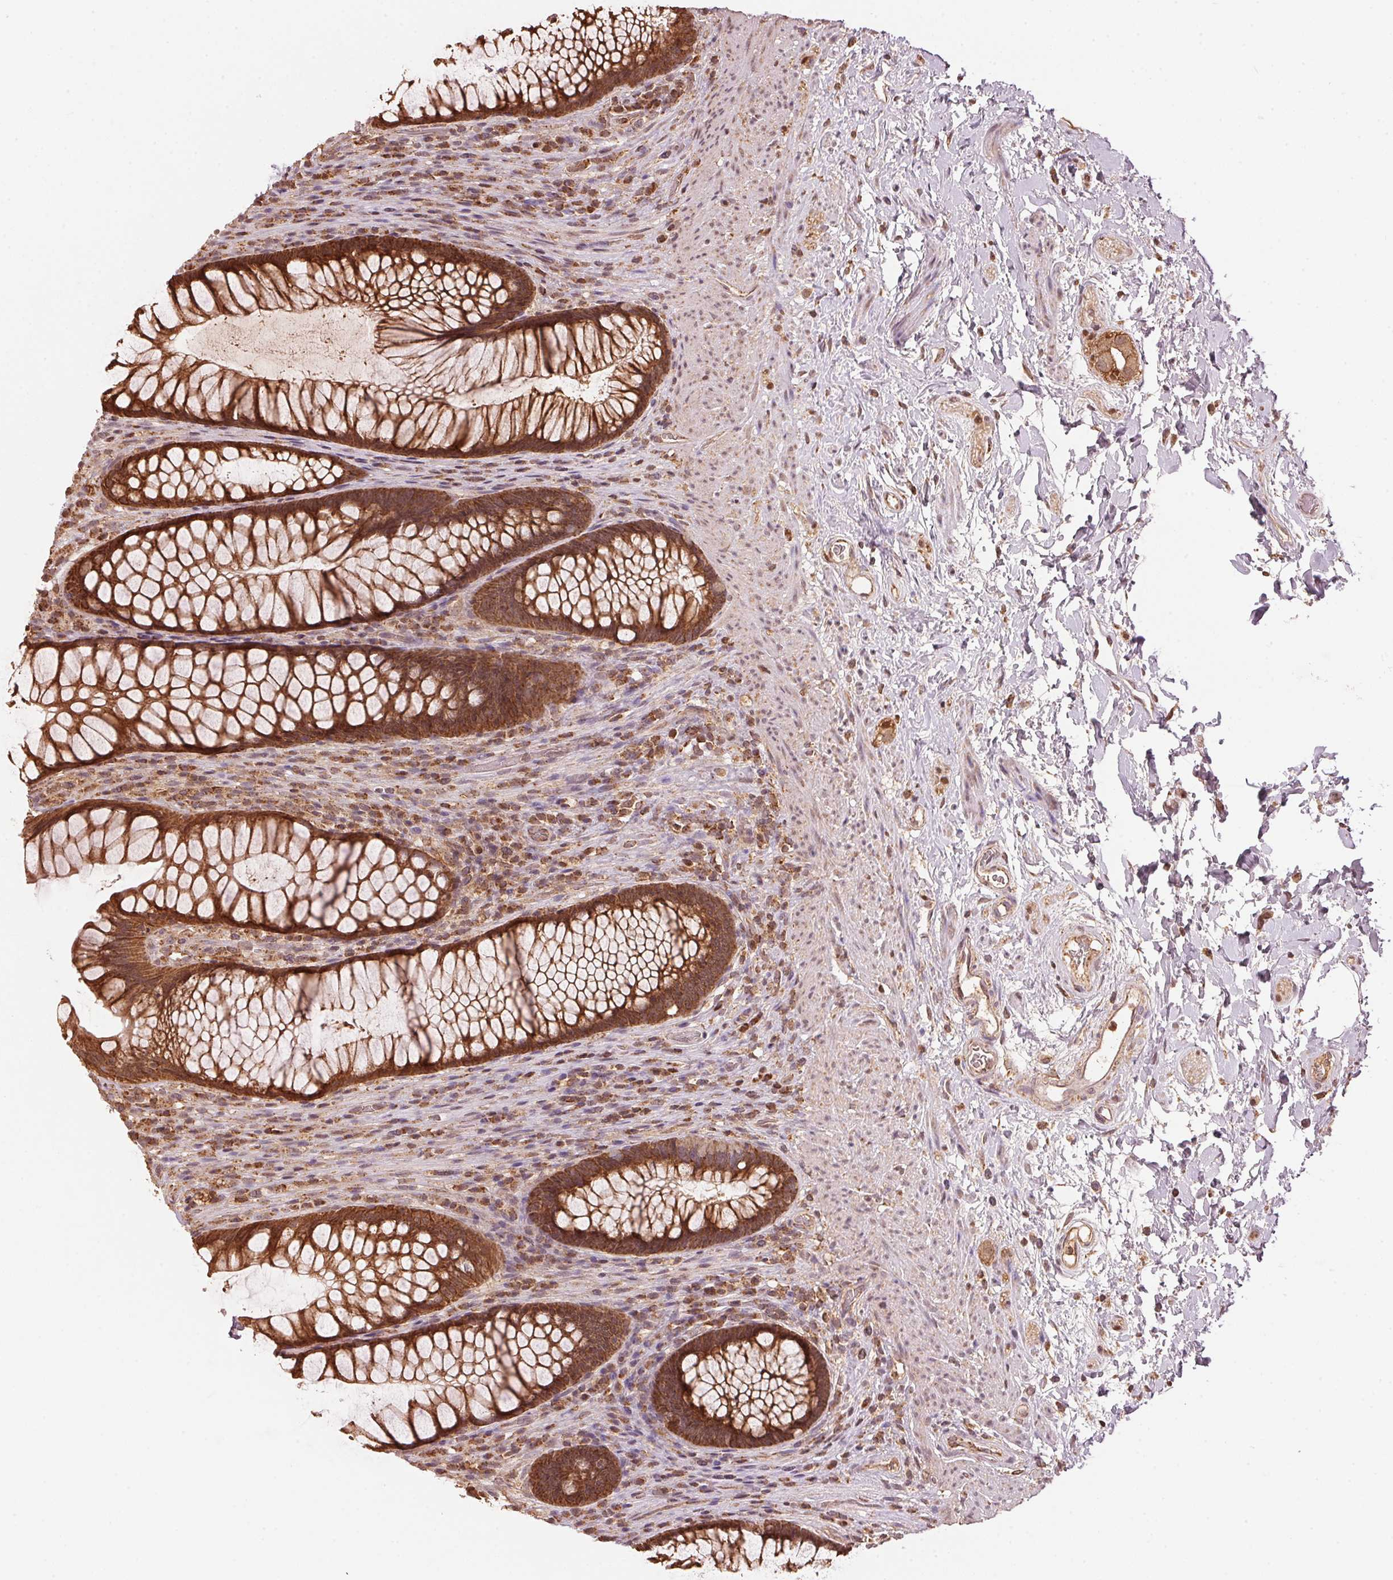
{"staining": {"intensity": "strong", "quantity": ">75%", "location": "cytoplasmic/membranous"}, "tissue": "rectum", "cell_type": "Glandular cells", "image_type": "normal", "snomed": [{"axis": "morphology", "description": "Normal tissue, NOS"}, {"axis": "topography", "description": "Smooth muscle"}, {"axis": "topography", "description": "Rectum"}], "caption": "This micrograph exhibits IHC staining of benign human rectum, with high strong cytoplasmic/membranous positivity in approximately >75% of glandular cells.", "gene": "ARHGAP6", "patient": {"sex": "male", "age": 53}}